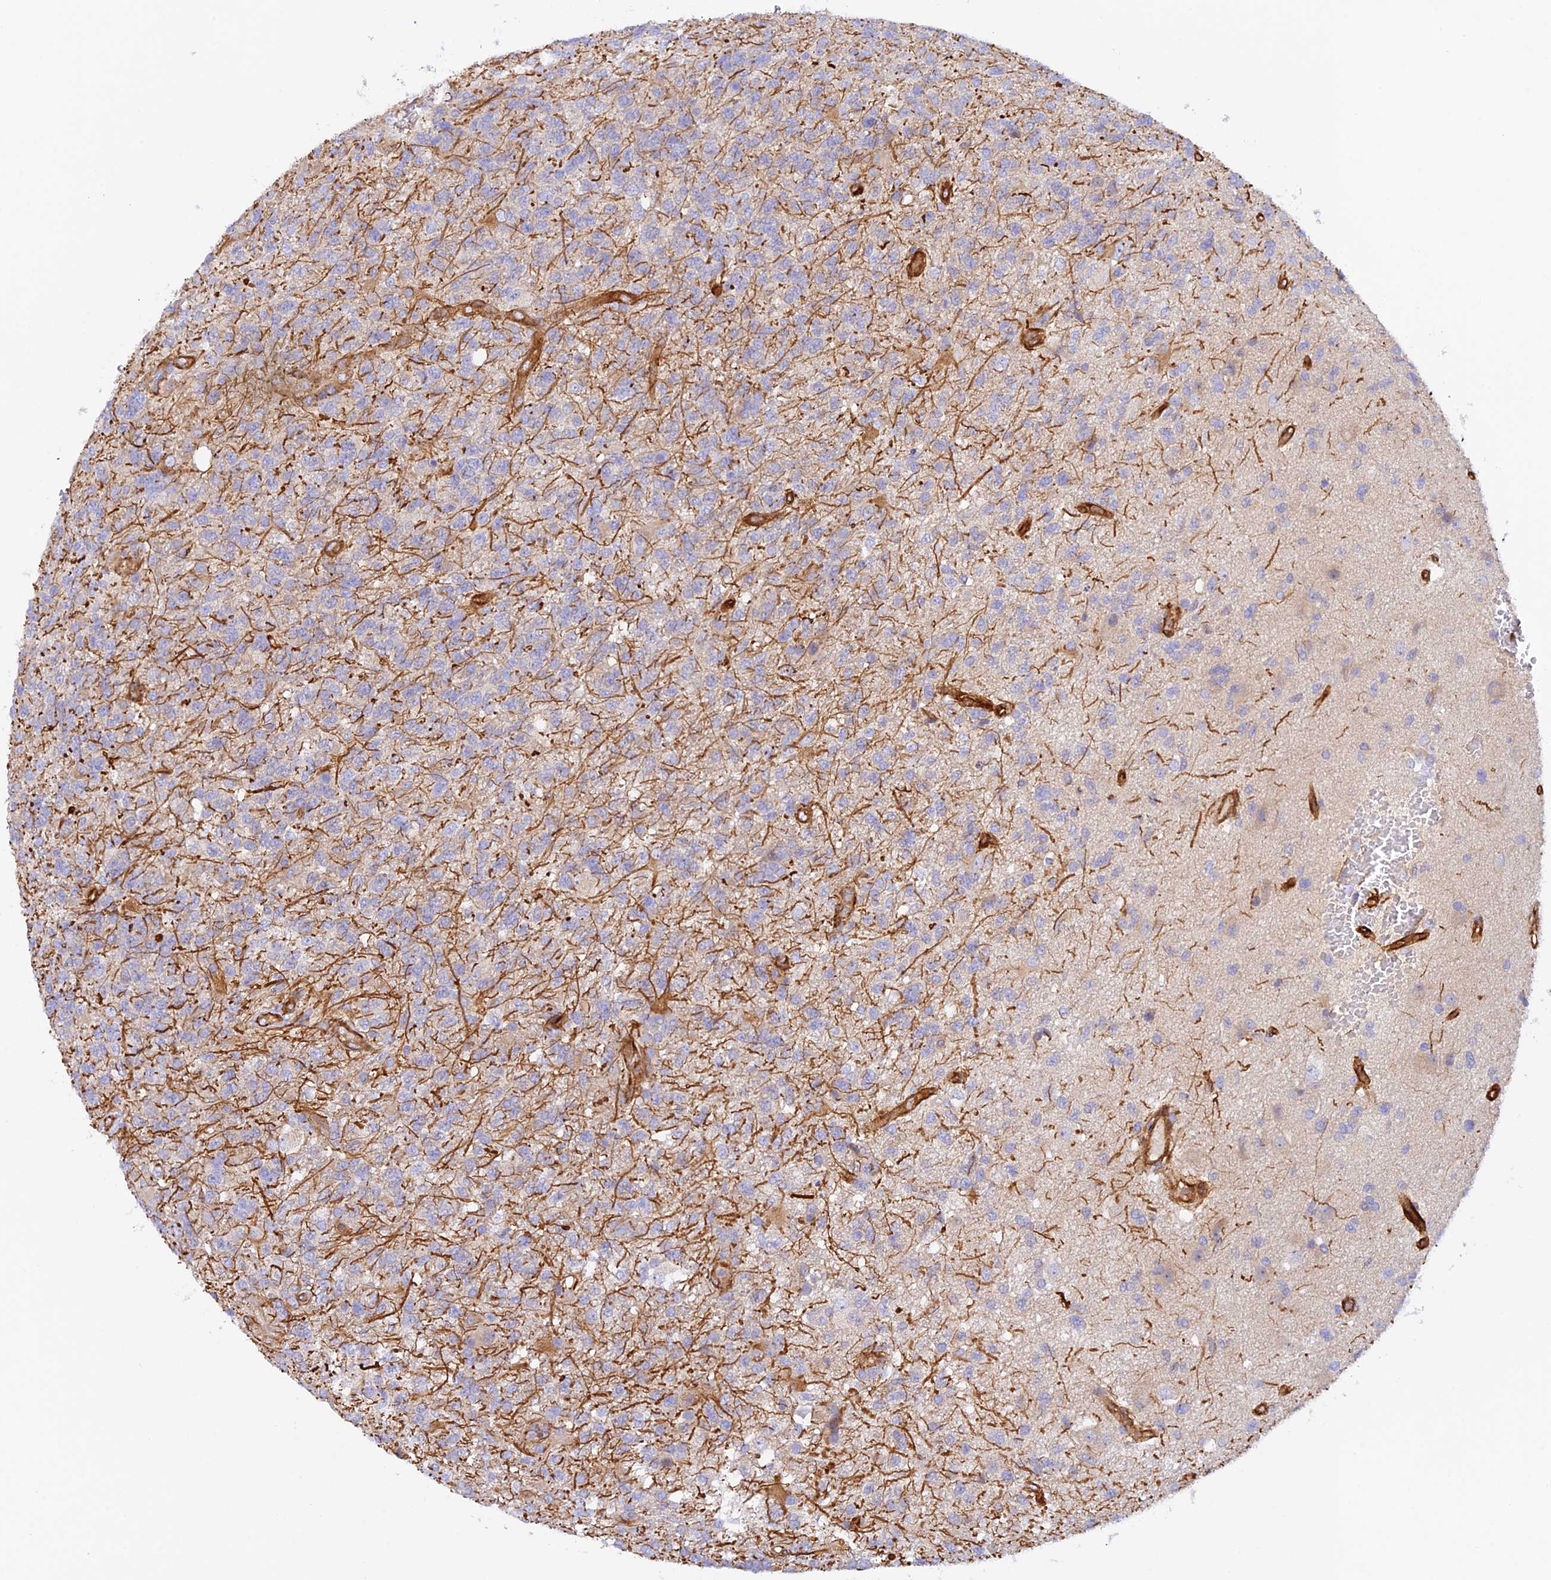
{"staining": {"intensity": "weak", "quantity": "25%-75%", "location": "cytoplasmic/membranous"}, "tissue": "glioma", "cell_type": "Tumor cells", "image_type": "cancer", "snomed": [{"axis": "morphology", "description": "Glioma, malignant, High grade"}, {"axis": "topography", "description": "Brain"}], "caption": "Malignant glioma (high-grade) stained with immunohistochemistry (IHC) displays weak cytoplasmic/membranous positivity in about 25%-75% of tumor cells.", "gene": "MYO9A", "patient": {"sex": "male", "age": 56}}